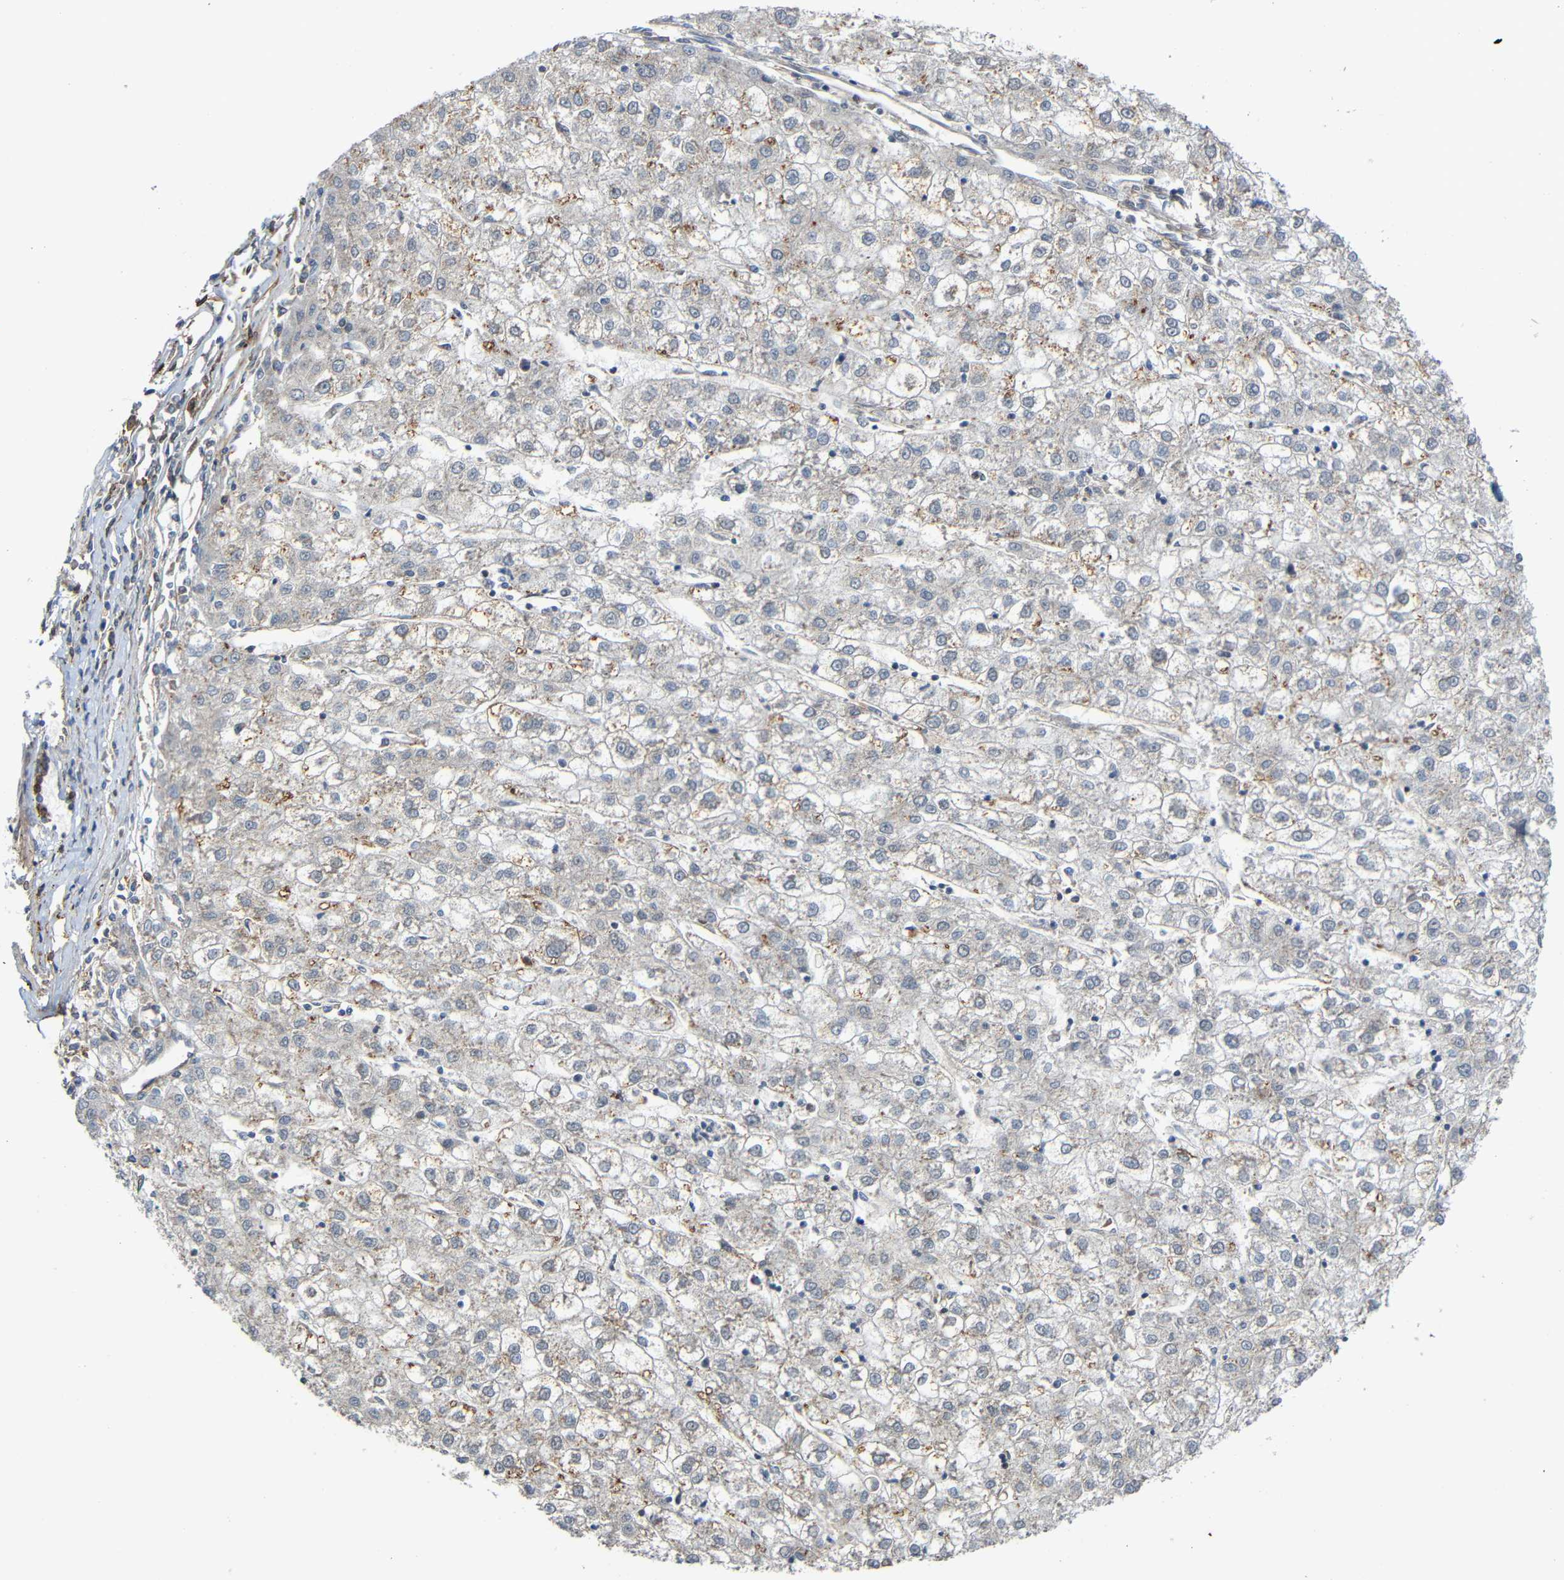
{"staining": {"intensity": "negative", "quantity": "none", "location": "none"}, "tissue": "liver cancer", "cell_type": "Tumor cells", "image_type": "cancer", "snomed": [{"axis": "morphology", "description": "Carcinoma, Hepatocellular, NOS"}, {"axis": "topography", "description": "Liver"}], "caption": "Immunohistochemistry of liver cancer (hepatocellular carcinoma) shows no expression in tumor cells.", "gene": "C1GALT1", "patient": {"sex": "male", "age": 72}}